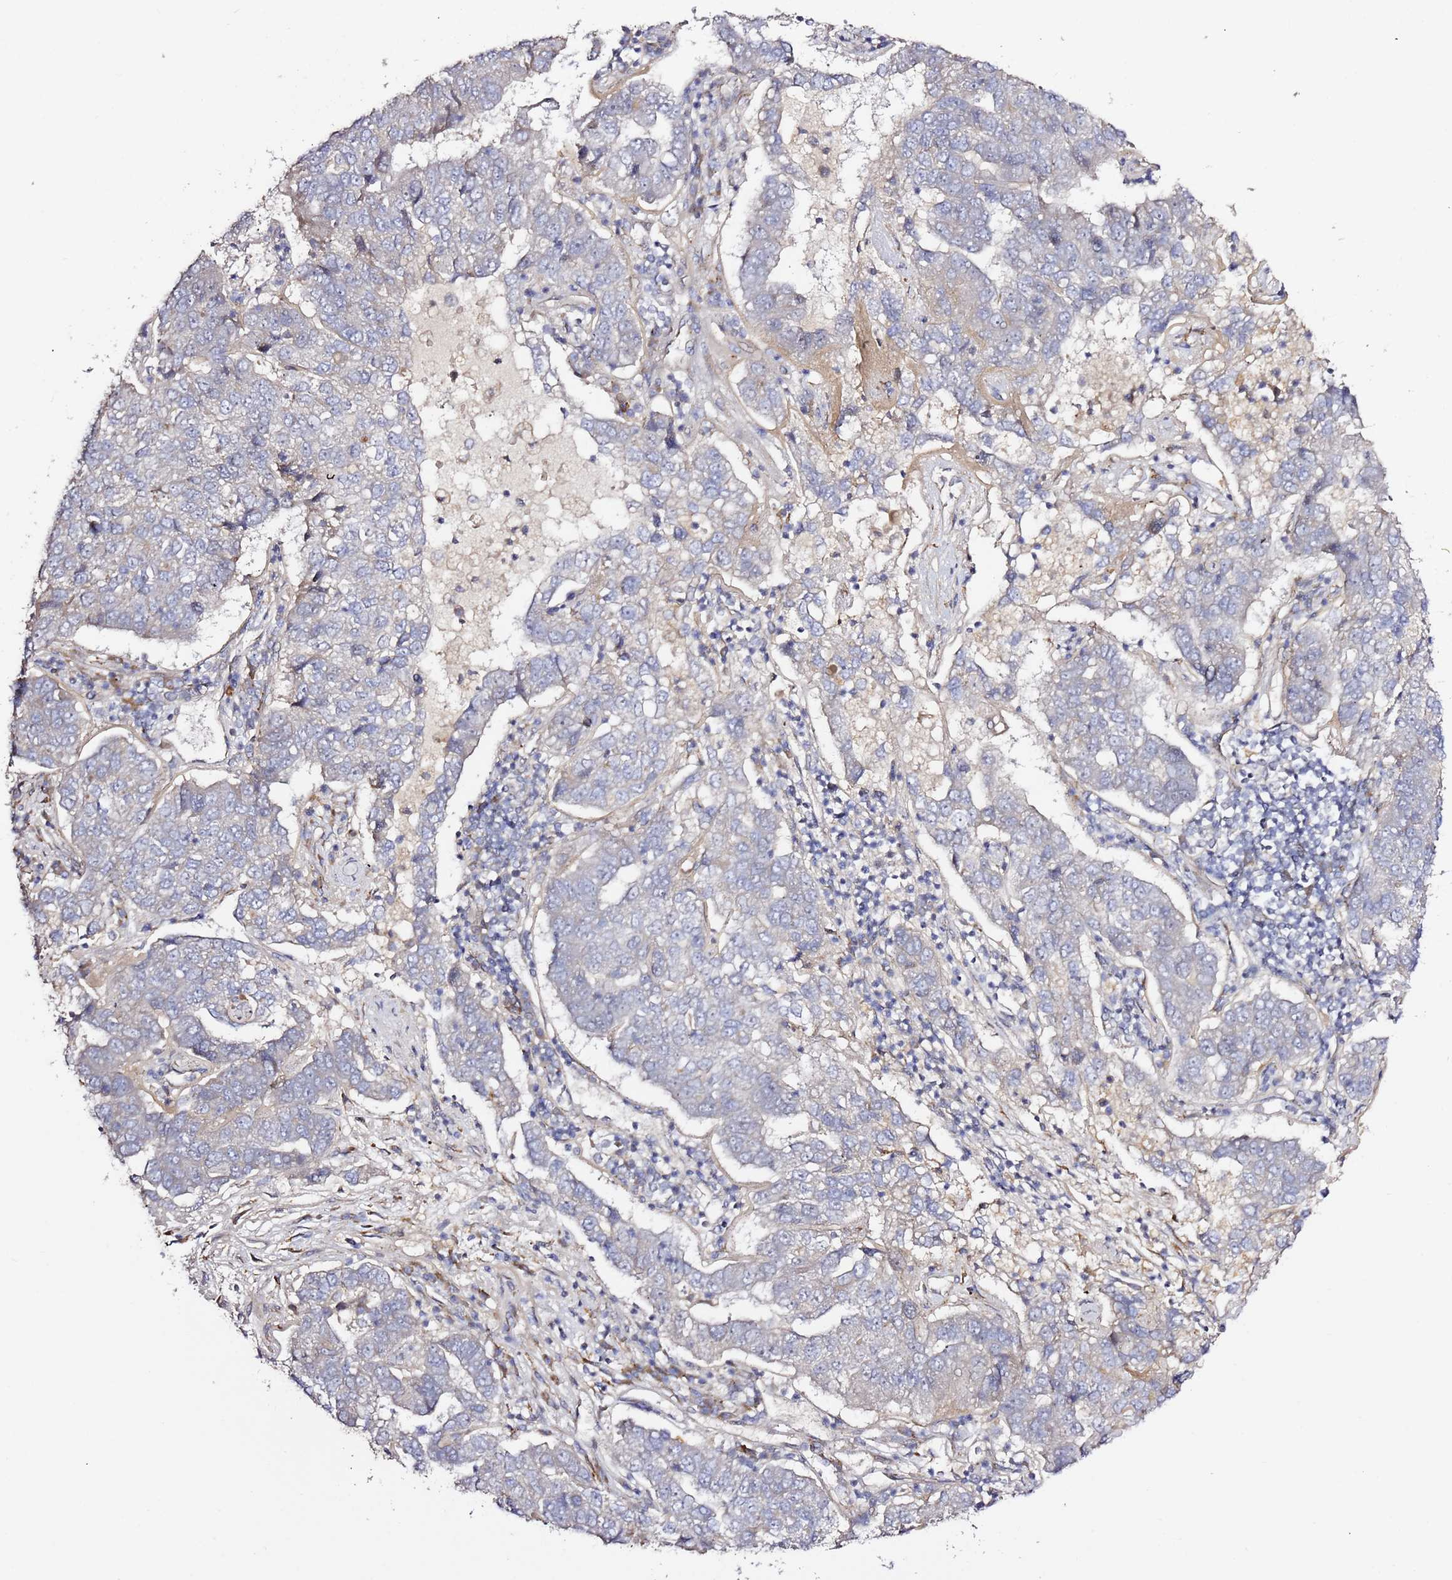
{"staining": {"intensity": "negative", "quantity": "none", "location": "none"}, "tissue": "pancreatic cancer", "cell_type": "Tumor cells", "image_type": "cancer", "snomed": [{"axis": "morphology", "description": "Adenocarcinoma, NOS"}, {"axis": "topography", "description": "Pancreas"}], "caption": "A micrograph of human pancreatic adenocarcinoma is negative for staining in tumor cells.", "gene": "HSD17B7", "patient": {"sex": "female", "age": 61}}